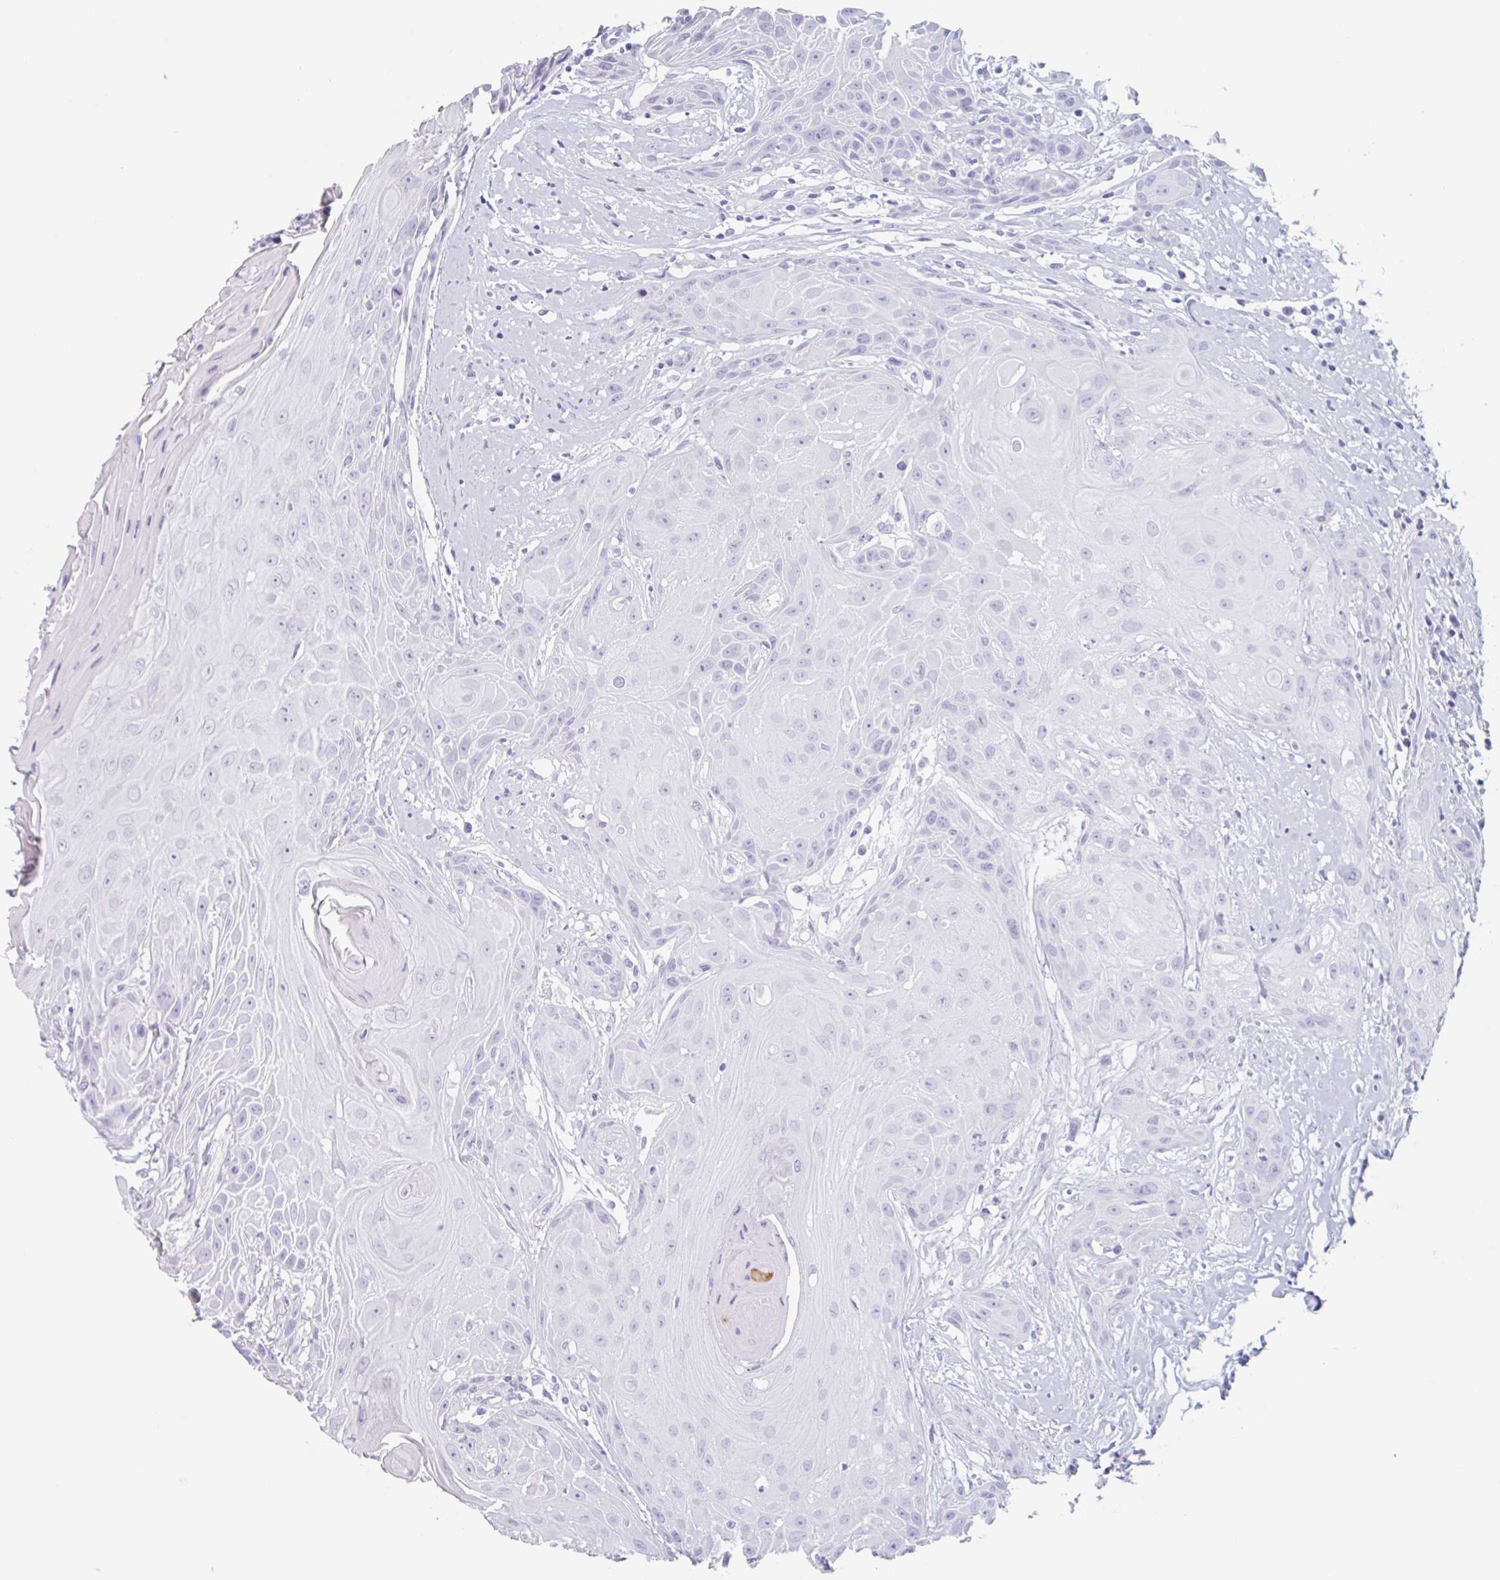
{"staining": {"intensity": "negative", "quantity": "none", "location": "none"}, "tissue": "head and neck cancer", "cell_type": "Tumor cells", "image_type": "cancer", "snomed": [{"axis": "morphology", "description": "Squamous cell carcinoma, NOS"}, {"axis": "topography", "description": "Head-Neck"}], "caption": "An immunohistochemistry micrograph of head and neck cancer is shown. There is no staining in tumor cells of head and neck cancer.", "gene": "EMC4", "patient": {"sex": "female", "age": 73}}